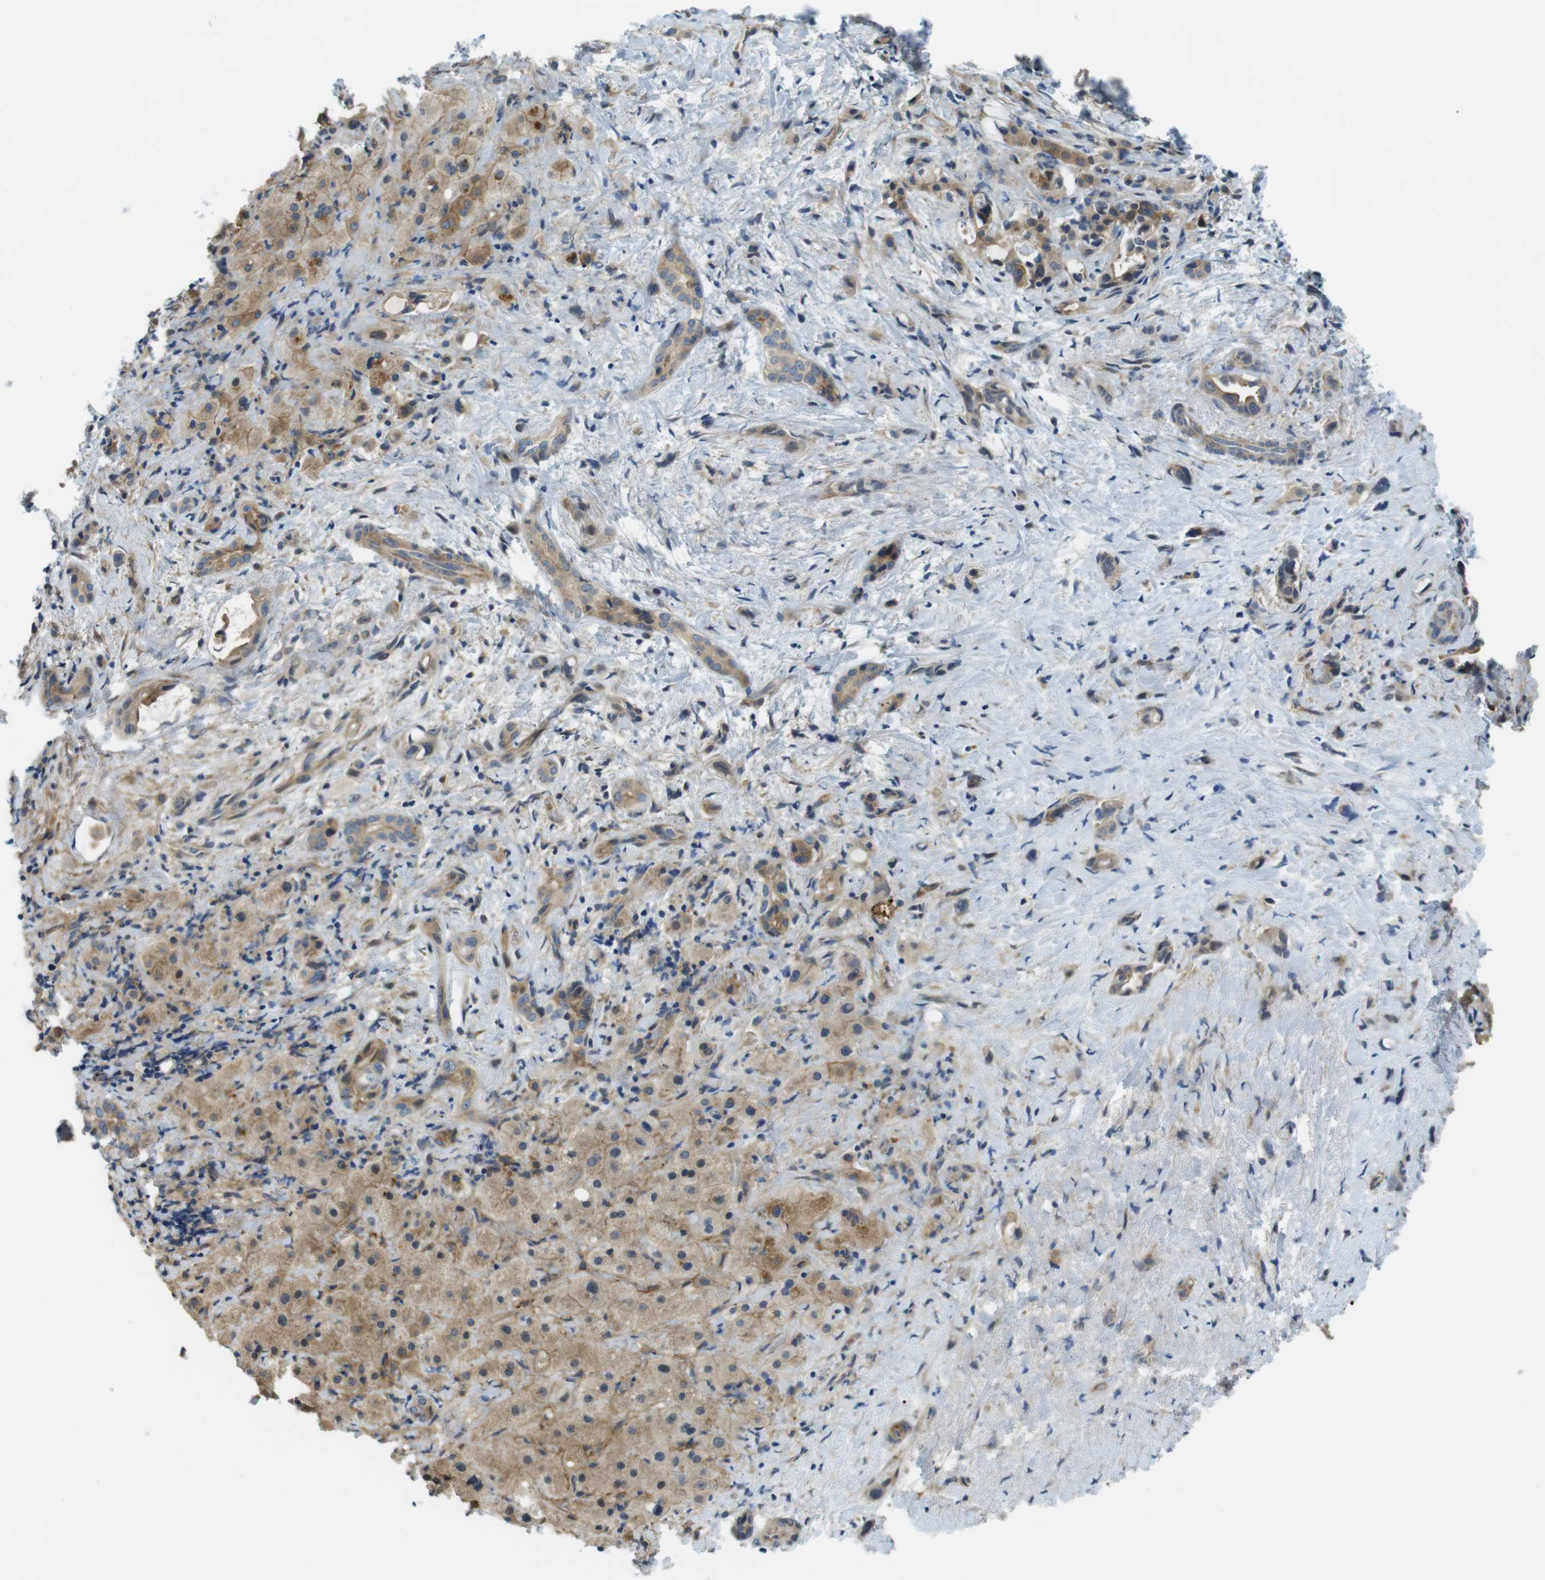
{"staining": {"intensity": "moderate", "quantity": "25%-75%", "location": "cytoplasmic/membranous"}, "tissue": "liver cancer", "cell_type": "Tumor cells", "image_type": "cancer", "snomed": [{"axis": "morphology", "description": "Cholangiocarcinoma"}, {"axis": "topography", "description": "Liver"}], "caption": "Liver cancer tissue shows moderate cytoplasmic/membranous positivity in about 25%-75% of tumor cells", "gene": "ABHD15", "patient": {"sex": "female", "age": 65}}